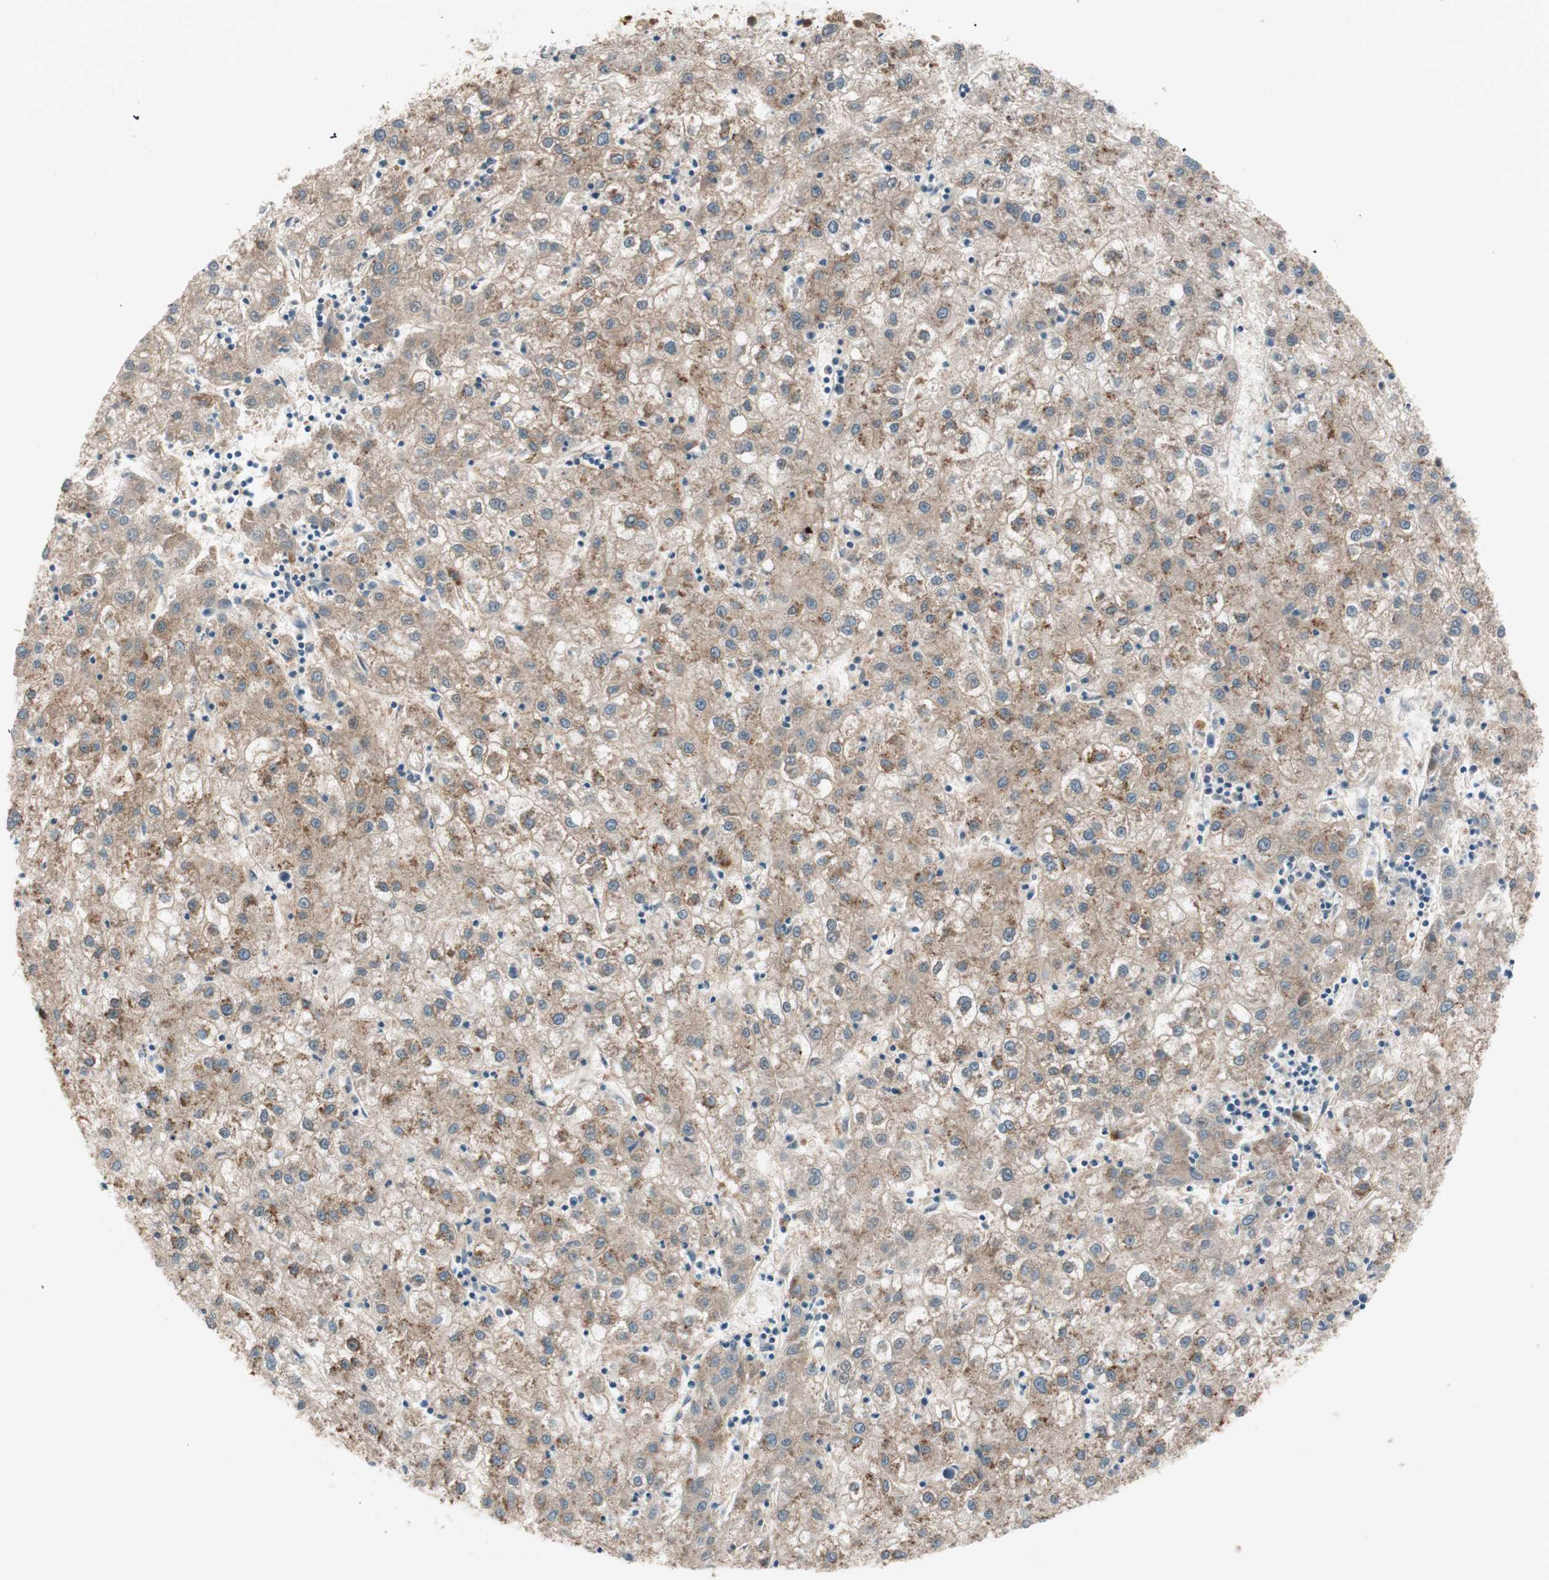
{"staining": {"intensity": "moderate", "quantity": ">75%", "location": "cytoplasmic/membranous"}, "tissue": "liver cancer", "cell_type": "Tumor cells", "image_type": "cancer", "snomed": [{"axis": "morphology", "description": "Carcinoma, Hepatocellular, NOS"}, {"axis": "topography", "description": "Liver"}], "caption": "This image exhibits immunohistochemistry (IHC) staining of human hepatocellular carcinoma (liver), with medium moderate cytoplasmic/membranous staining in about >75% of tumor cells.", "gene": "GALT", "patient": {"sex": "male", "age": 72}}